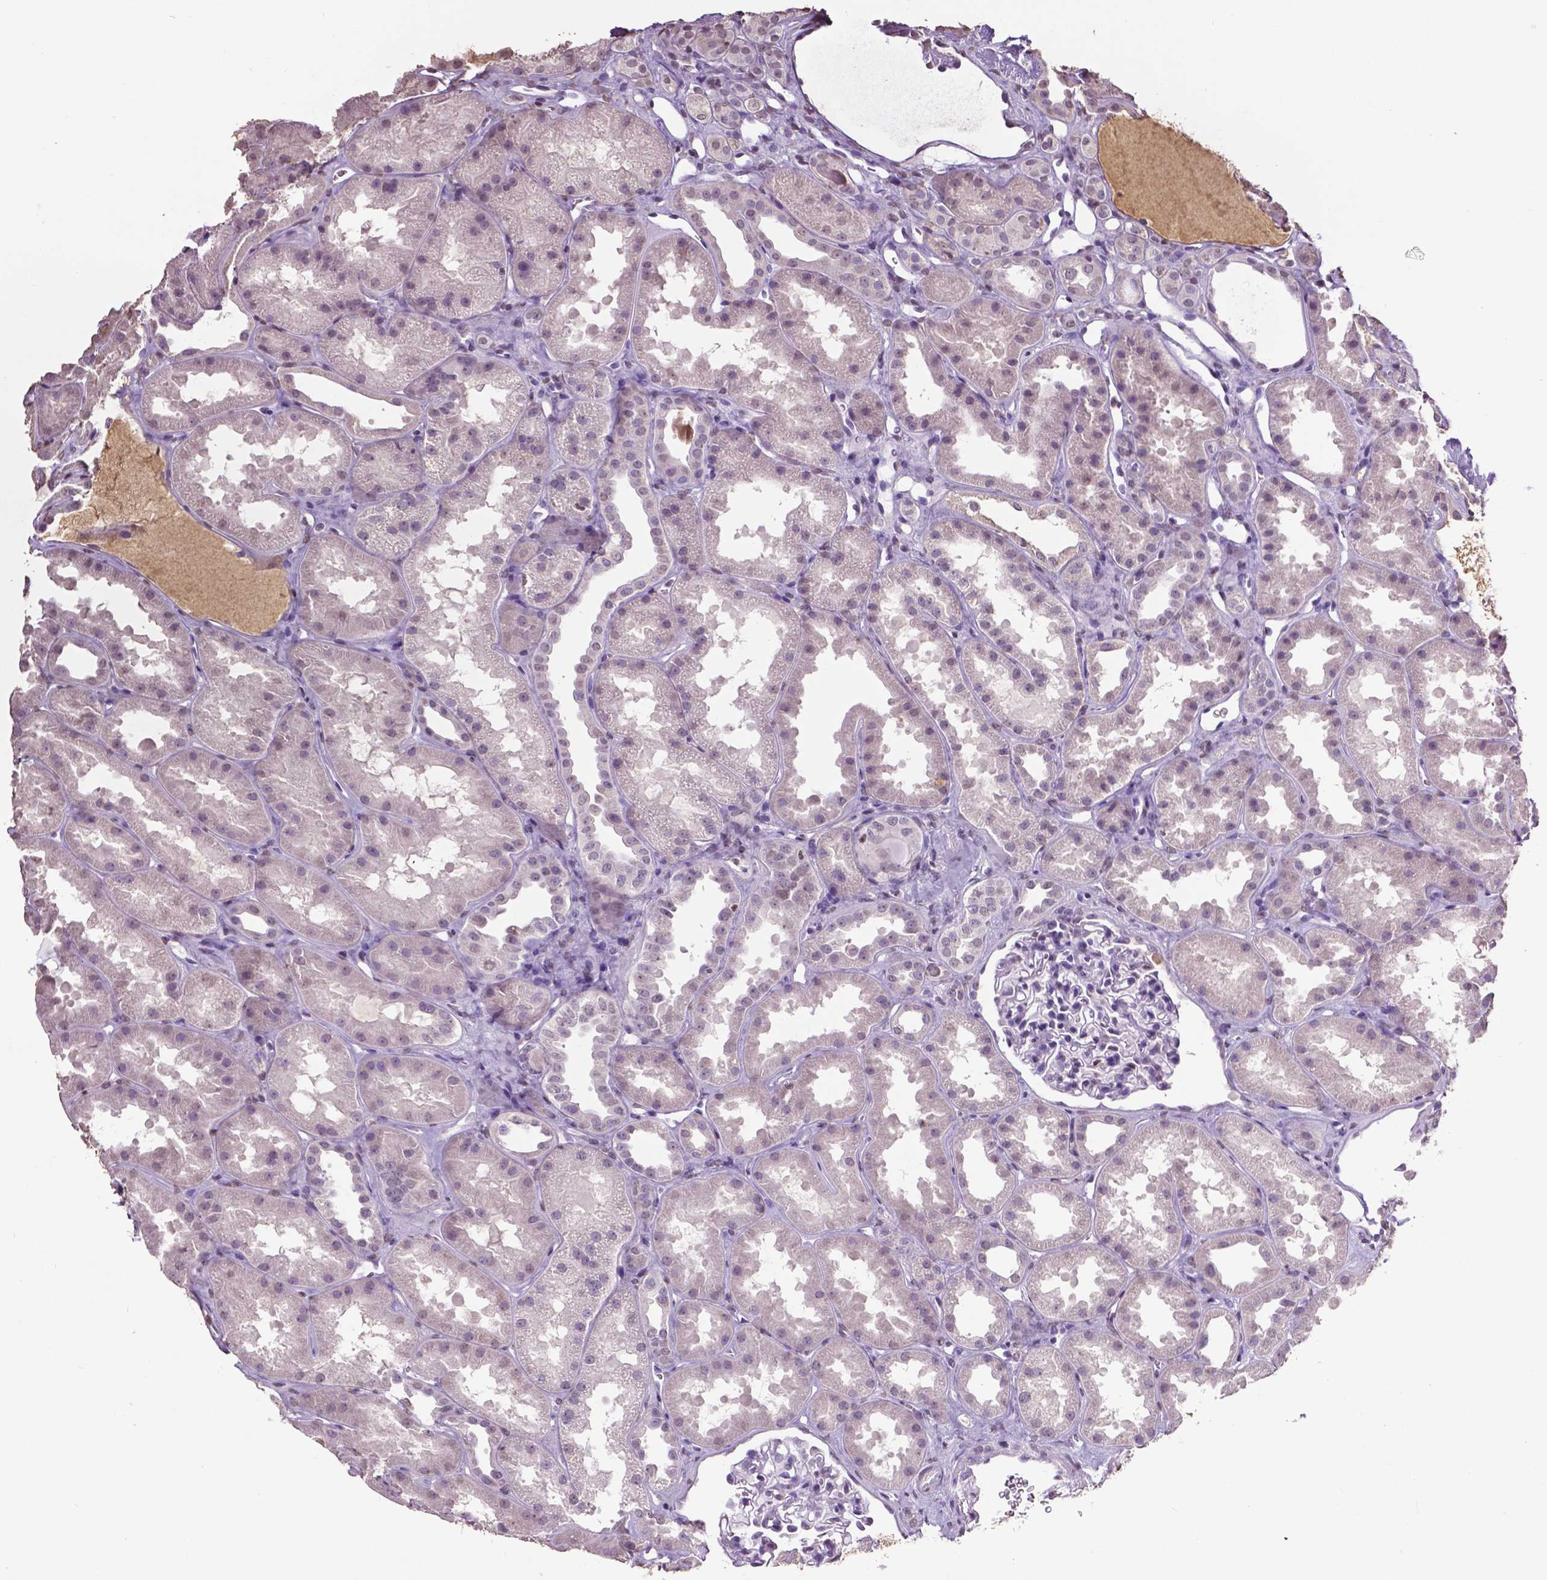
{"staining": {"intensity": "negative", "quantity": "none", "location": "none"}, "tissue": "kidney", "cell_type": "Cells in glomeruli", "image_type": "normal", "snomed": [{"axis": "morphology", "description": "Normal tissue, NOS"}, {"axis": "topography", "description": "Kidney"}], "caption": "Micrograph shows no significant protein staining in cells in glomeruli of unremarkable kidney.", "gene": "RUNX3", "patient": {"sex": "male", "age": 61}}